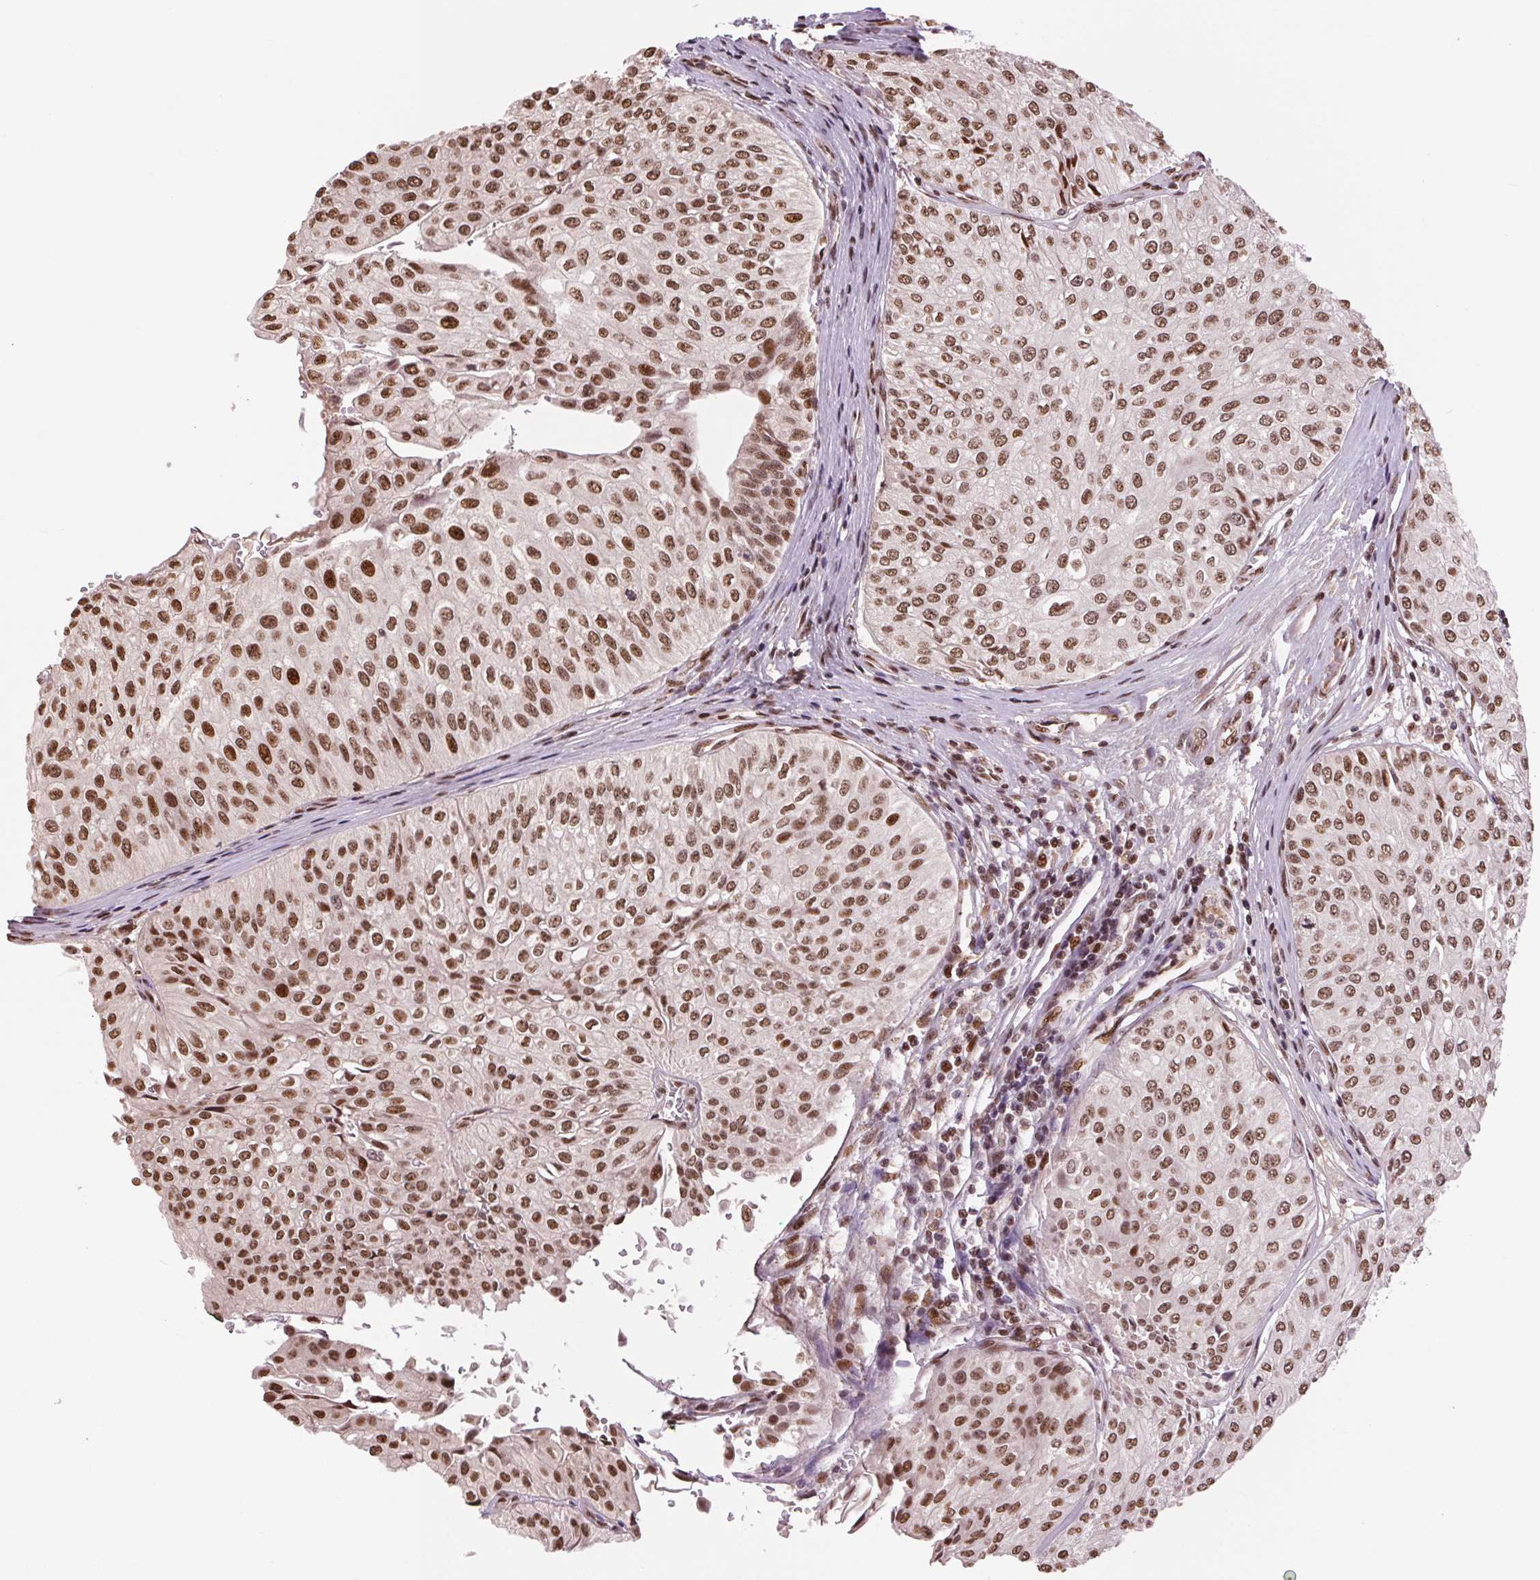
{"staining": {"intensity": "strong", "quantity": ">75%", "location": "nuclear"}, "tissue": "urothelial cancer", "cell_type": "Tumor cells", "image_type": "cancer", "snomed": [{"axis": "morphology", "description": "Urothelial carcinoma, NOS"}, {"axis": "topography", "description": "Urinary bladder"}], "caption": "Strong nuclear expression is present in about >75% of tumor cells in transitional cell carcinoma.", "gene": "RAD23A", "patient": {"sex": "male", "age": 67}}